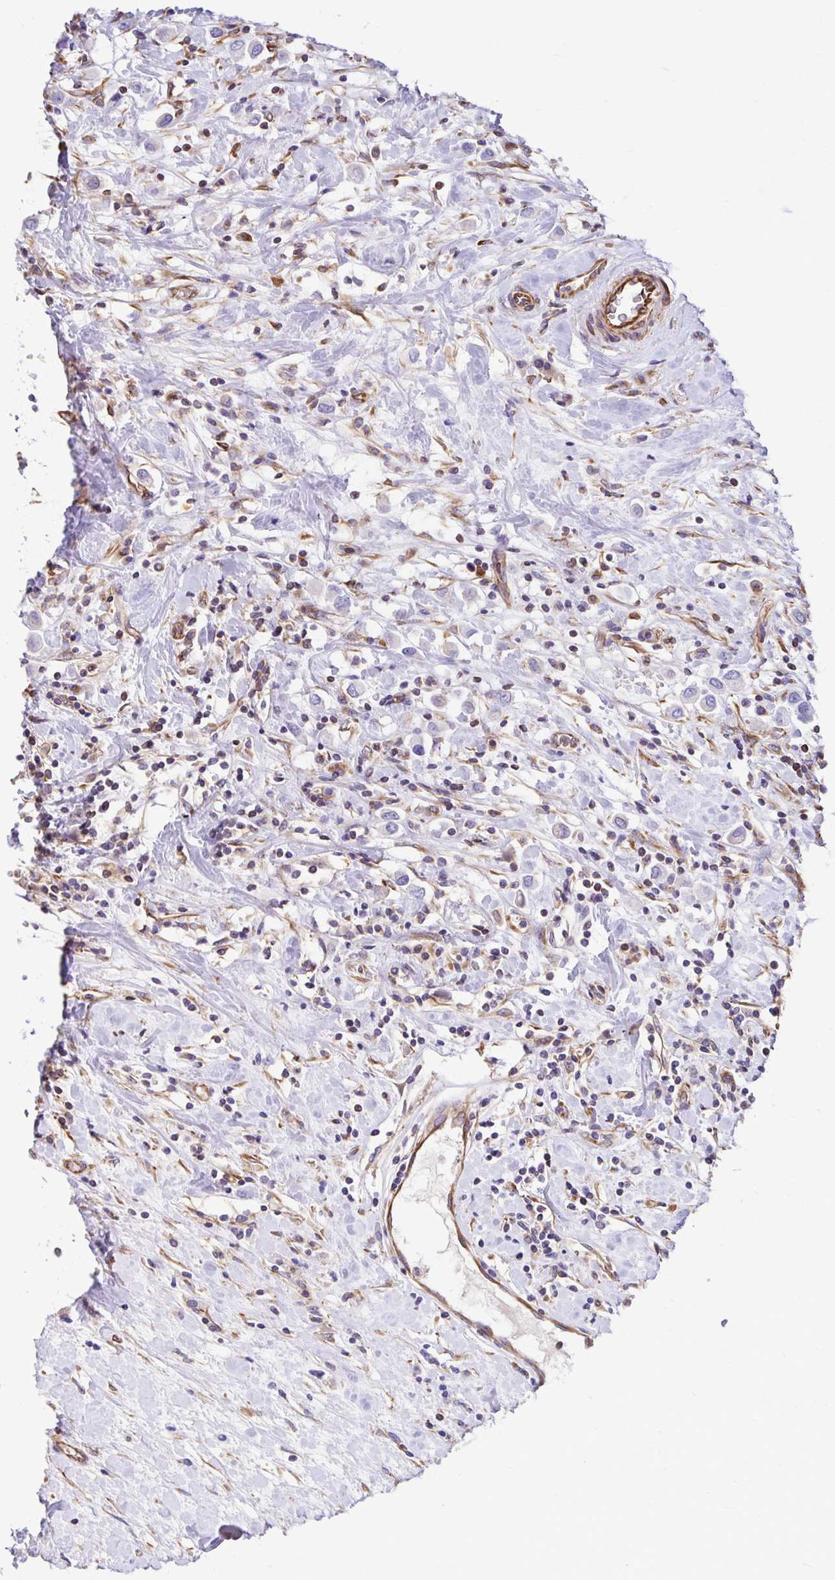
{"staining": {"intensity": "negative", "quantity": "none", "location": "none"}, "tissue": "breast cancer", "cell_type": "Tumor cells", "image_type": "cancer", "snomed": [{"axis": "morphology", "description": "Duct carcinoma"}, {"axis": "topography", "description": "Breast"}], "caption": "Tumor cells are negative for protein expression in human breast cancer.", "gene": "TRPV6", "patient": {"sex": "female", "age": 61}}